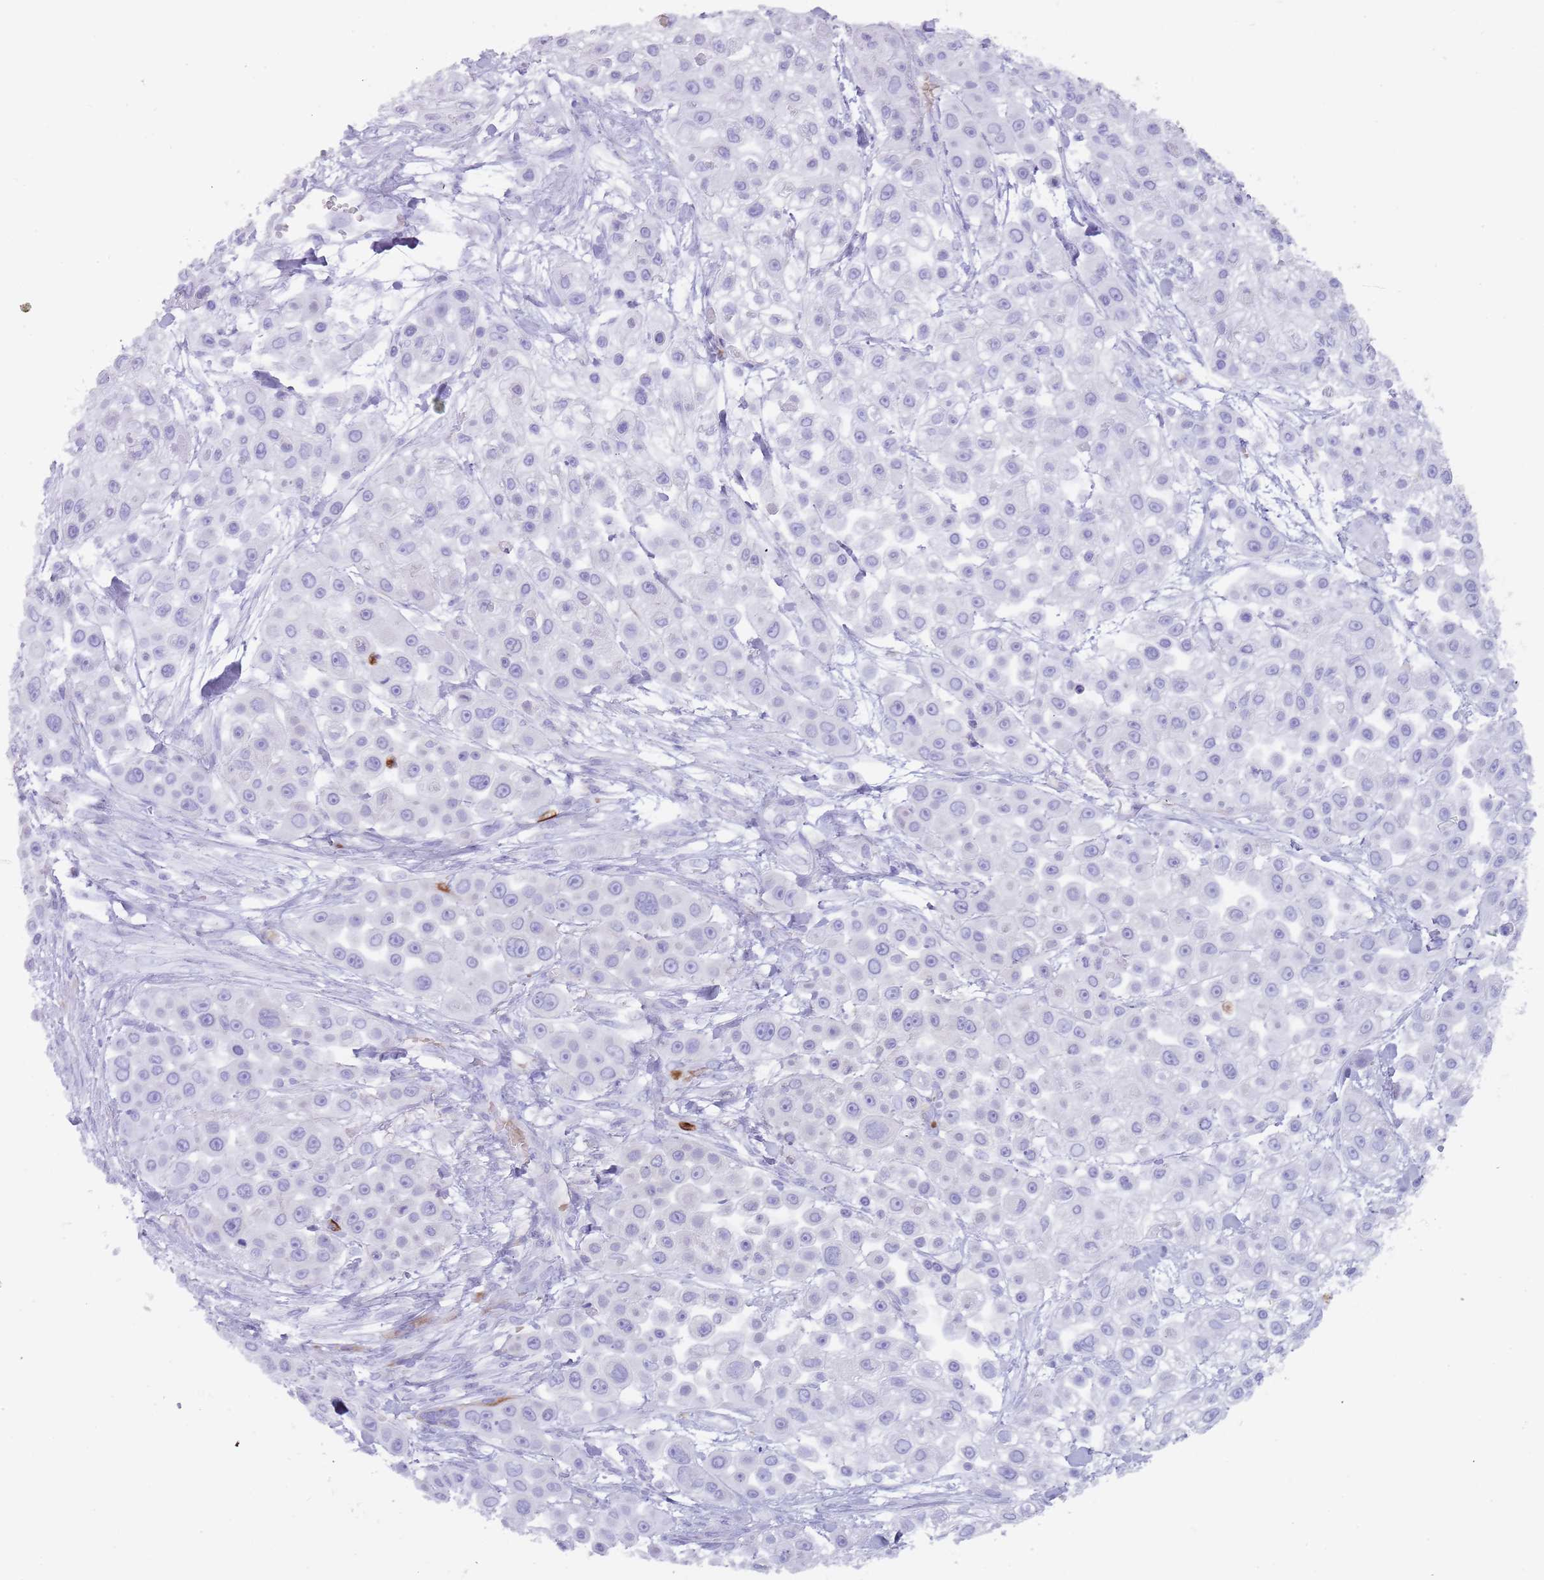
{"staining": {"intensity": "negative", "quantity": "none", "location": "none"}, "tissue": "skin cancer", "cell_type": "Tumor cells", "image_type": "cancer", "snomed": [{"axis": "morphology", "description": "Squamous cell carcinoma, NOS"}, {"axis": "topography", "description": "Skin"}], "caption": "Tumor cells are negative for protein expression in human skin cancer.", "gene": "TMEM251", "patient": {"sex": "male", "age": 67}}